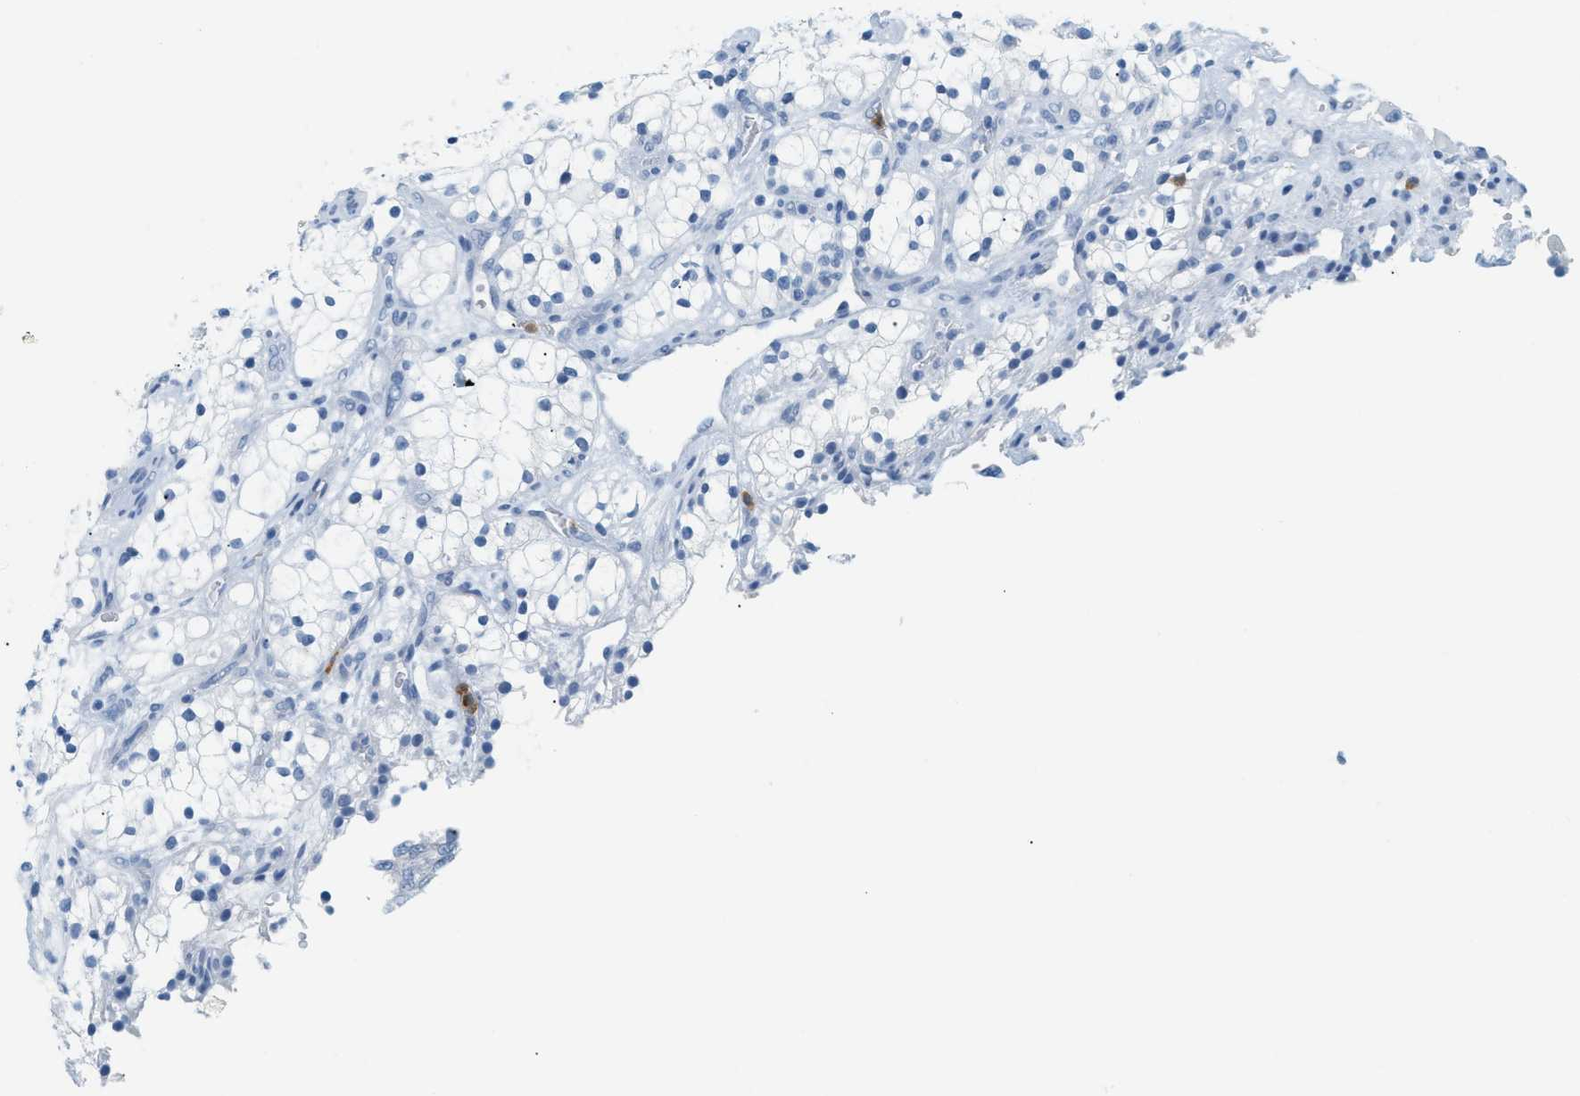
{"staining": {"intensity": "negative", "quantity": "none", "location": "none"}, "tissue": "renal cancer", "cell_type": "Tumor cells", "image_type": "cancer", "snomed": [{"axis": "morphology", "description": "Adenocarcinoma, NOS"}, {"axis": "topography", "description": "Kidney"}], "caption": "Tumor cells are negative for brown protein staining in renal cancer (adenocarcinoma). The staining is performed using DAB (3,3'-diaminobenzidine) brown chromogen with nuclei counter-stained in using hematoxylin.", "gene": "LCN2", "patient": {"sex": "female", "age": 52}}